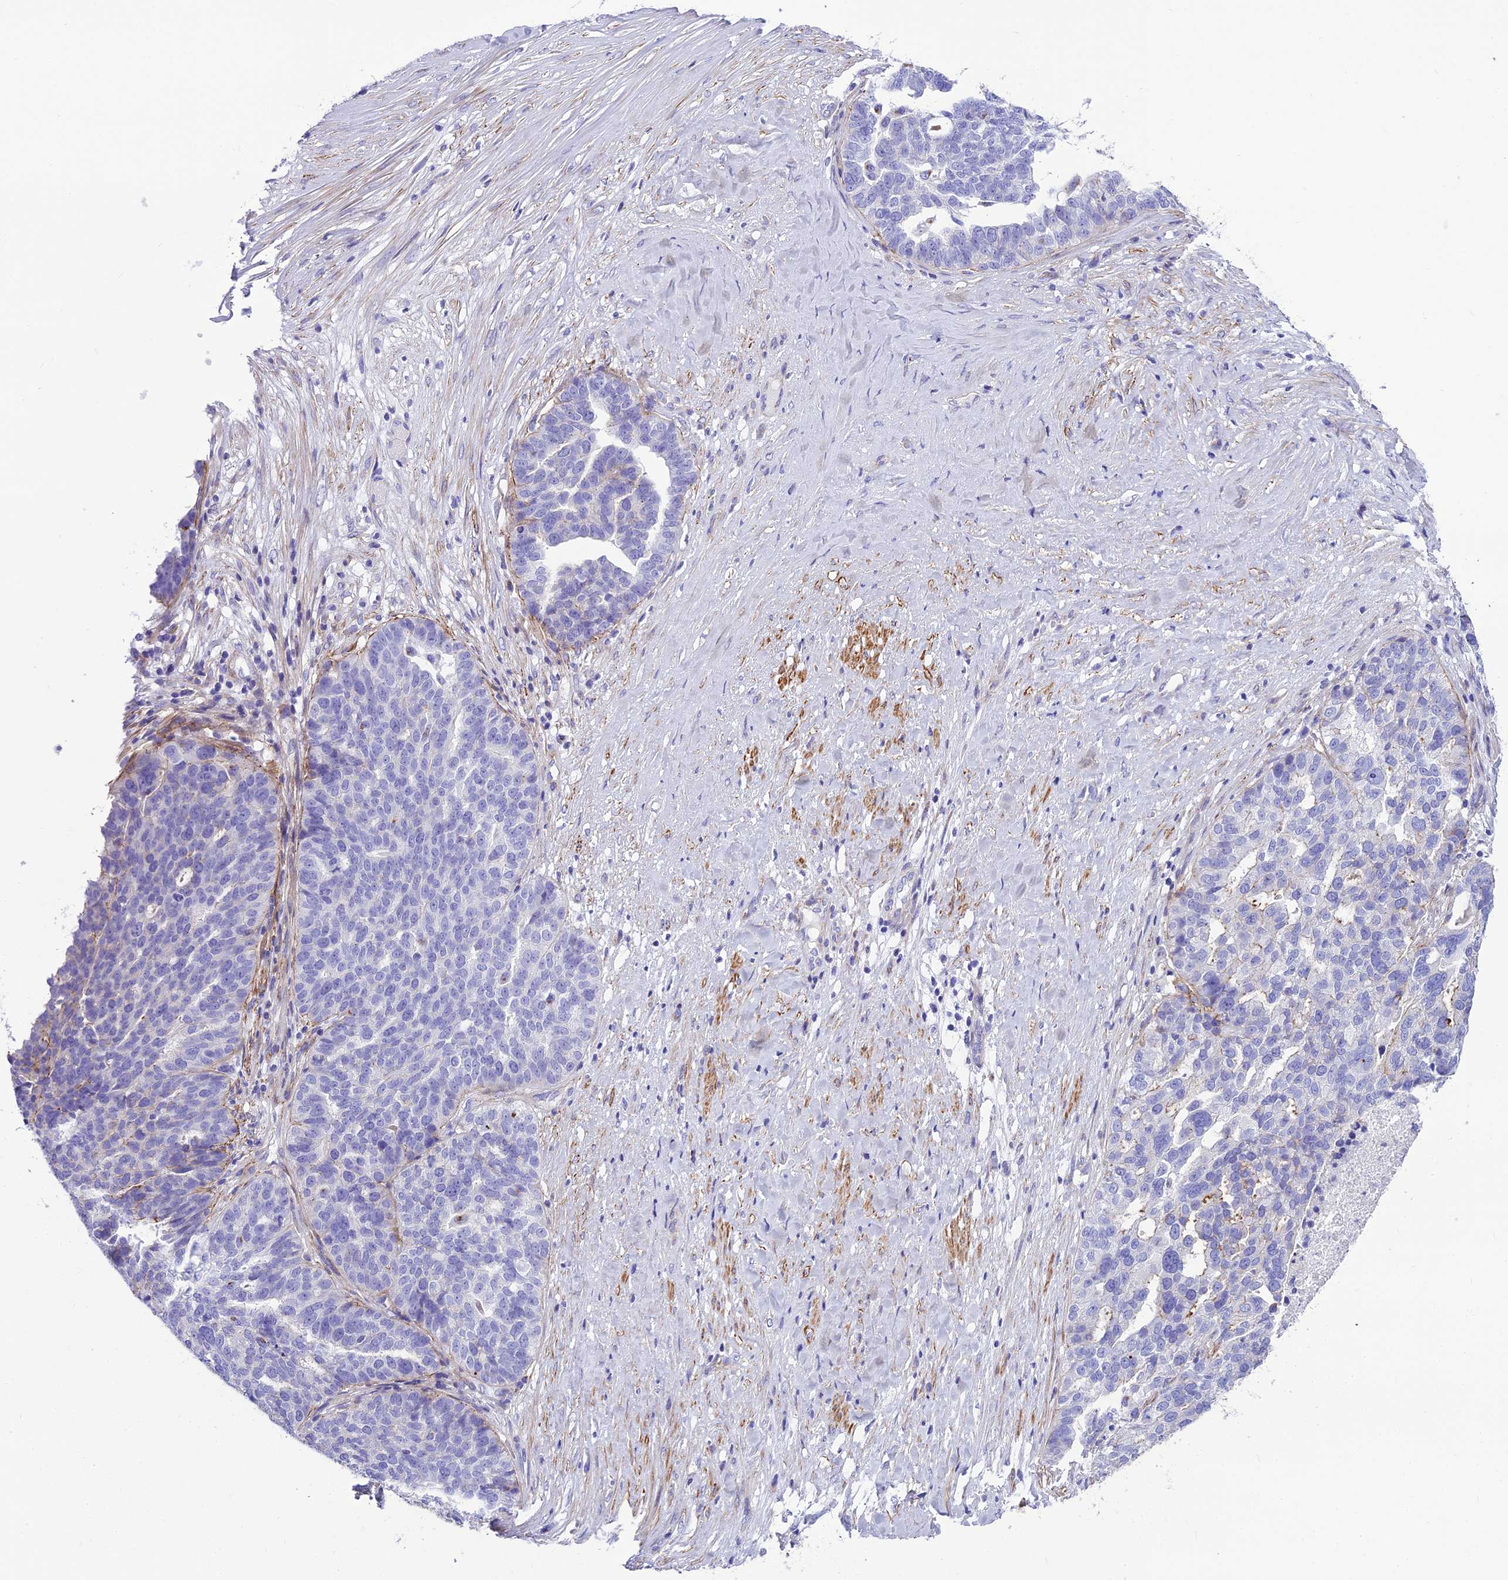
{"staining": {"intensity": "negative", "quantity": "none", "location": "none"}, "tissue": "ovarian cancer", "cell_type": "Tumor cells", "image_type": "cancer", "snomed": [{"axis": "morphology", "description": "Cystadenocarcinoma, serous, NOS"}, {"axis": "topography", "description": "Ovary"}], "caption": "Immunohistochemistry of ovarian cancer (serous cystadenocarcinoma) exhibits no positivity in tumor cells. (Brightfield microscopy of DAB (3,3'-diaminobenzidine) immunohistochemistry (IHC) at high magnification).", "gene": "GFRA1", "patient": {"sex": "female", "age": 59}}